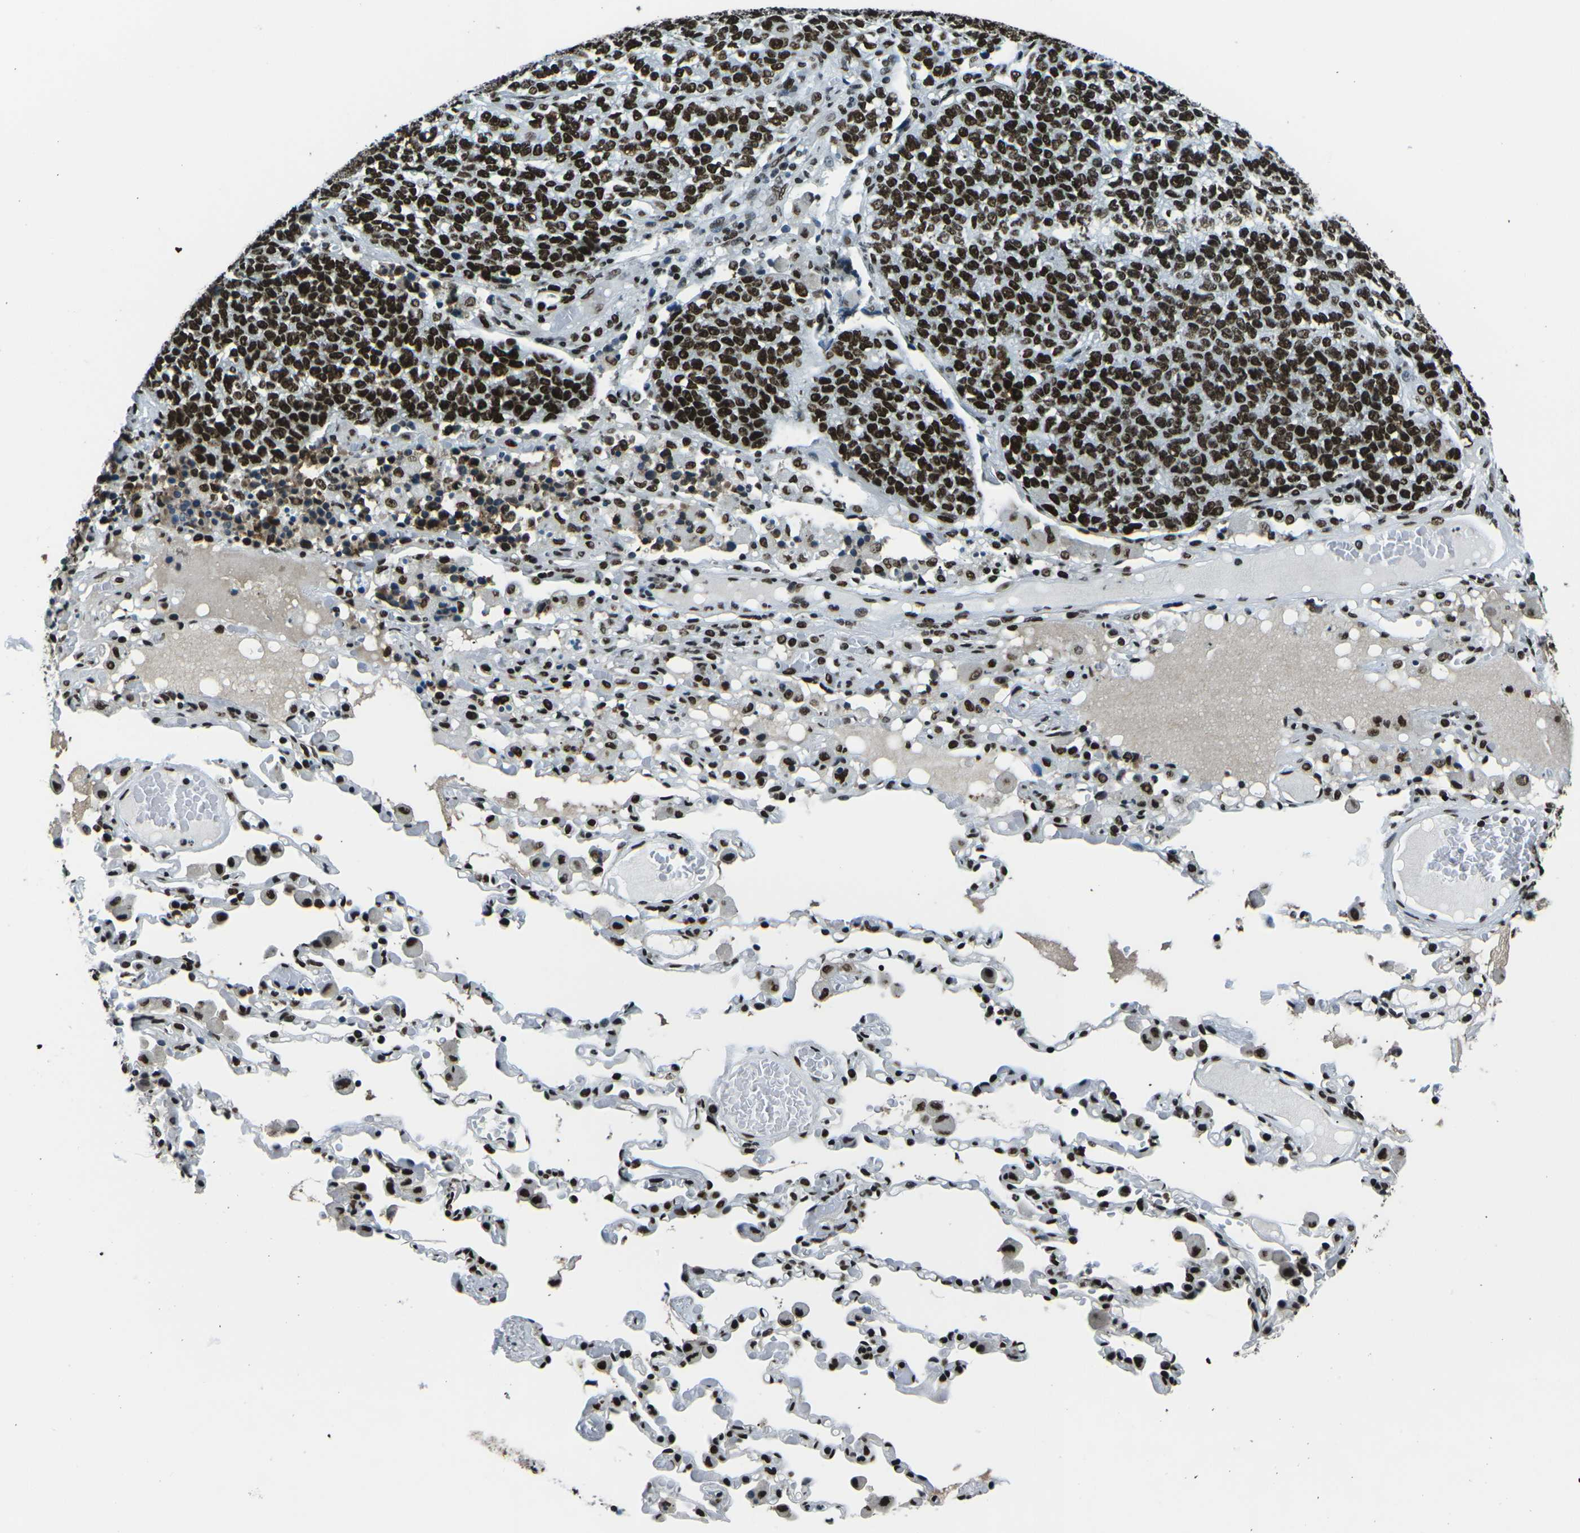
{"staining": {"intensity": "strong", "quantity": ">75%", "location": "nuclear"}, "tissue": "lung cancer", "cell_type": "Tumor cells", "image_type": "cancer", "snomed": [{"axis": "morphology", "description": "Adenocarcinoma, NOS"}, {"axis": "topography", "description": "Lung"}], "caption": "Brown immunohistochemical staining in lung cancer exhibits strong nuclear expression in approximately >75% of tumor cells. (brown staining indicates protein expression, while blue staining denotes nuclei).", "gene": "HNRNPL", "patient": {"sex": "male", "age": 49}}